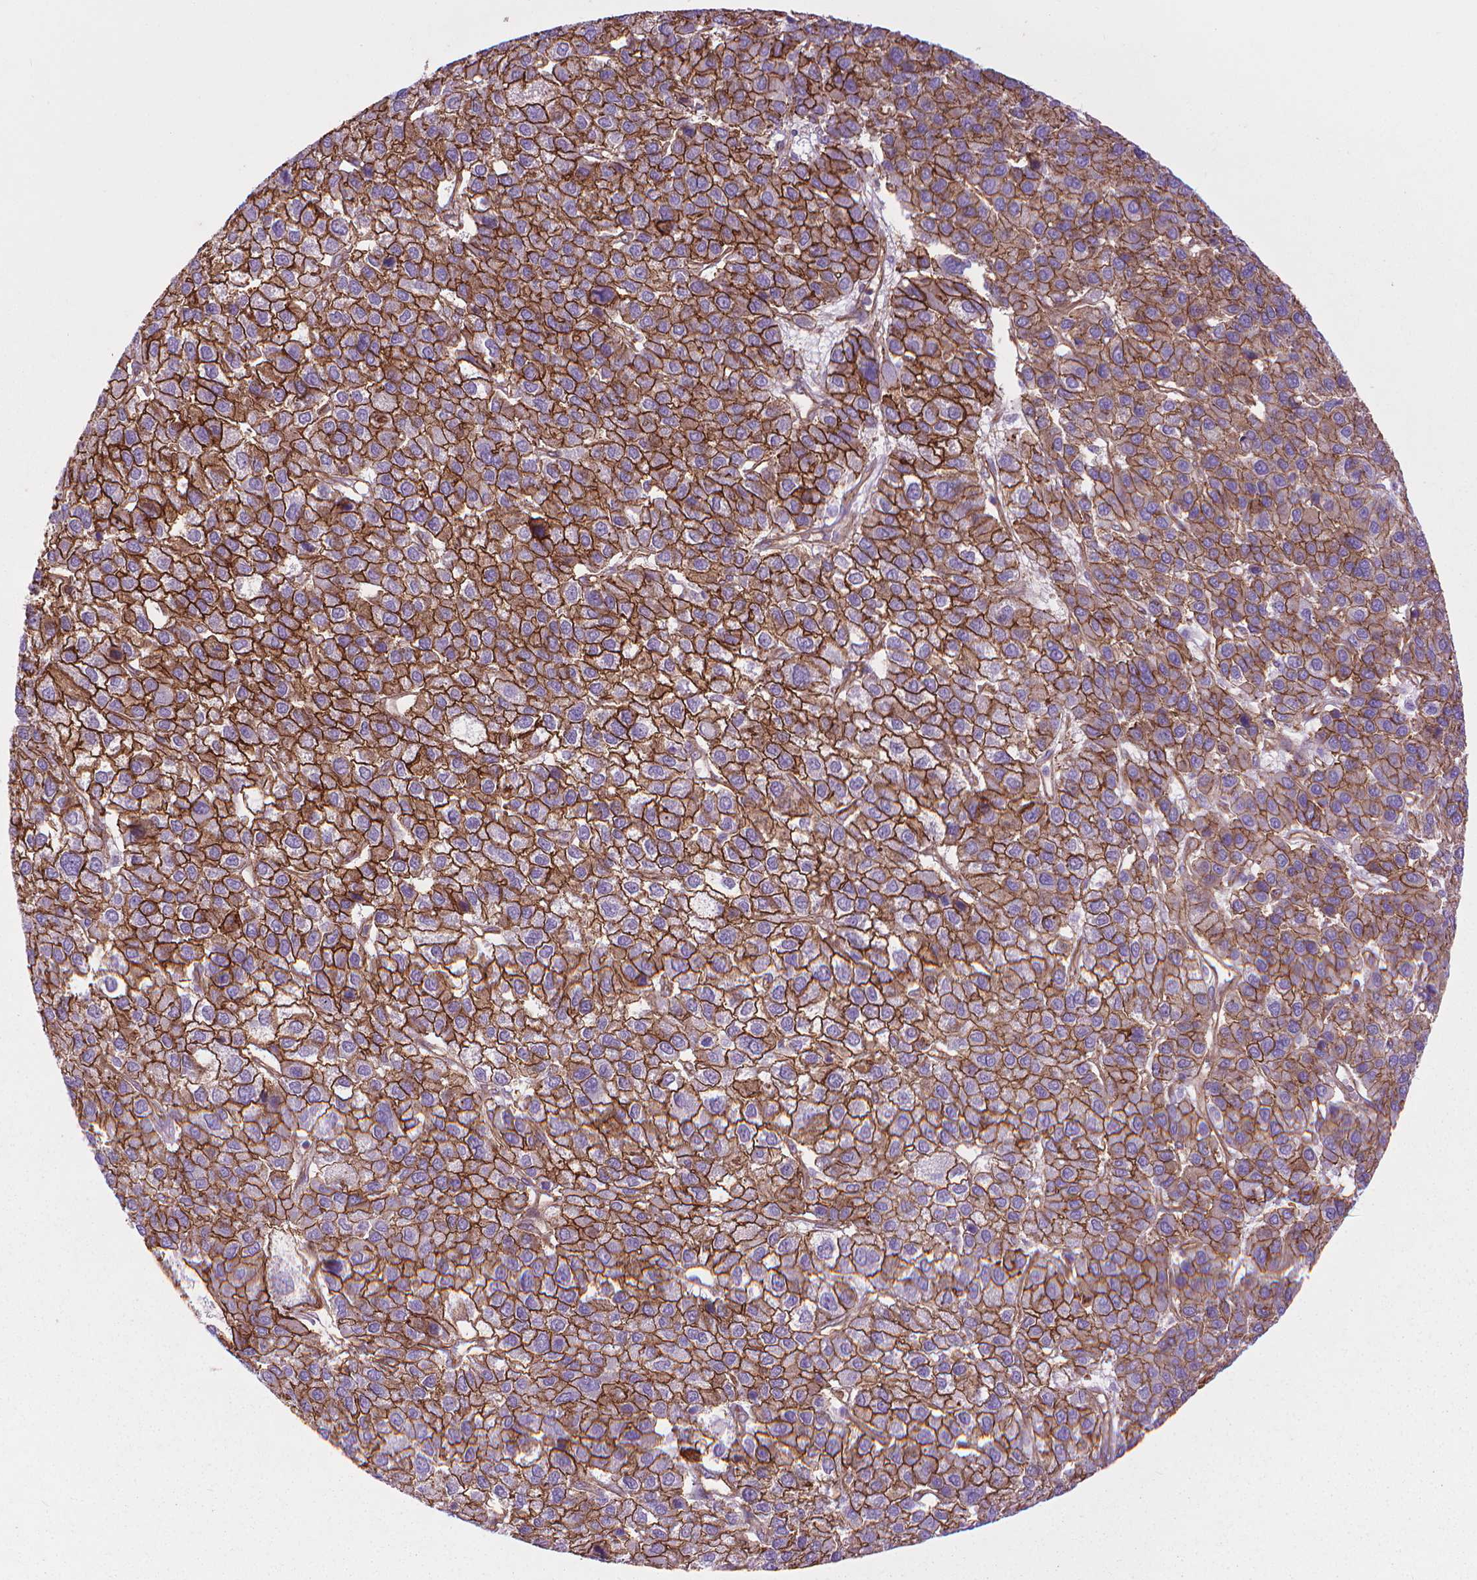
{"staining": {"intensity": "strong", "quantity": "25%-75%", "location": "cytoplasmic/membranous"}, "tissue": "liver cancer", "cell_type": "Tumor cells", "image_type": "cancer", "snomed": [{"axis": "morphology", "description": "Carcinoma, Hepatocellular, NOS"}, {"axis": "topography", "description": "Liver"}], "caption": "Liver cancer (hepatocellular carcinoma) stained with a brown dye shows strong cytoplasmic/membranous positive positivity in approximately 25%-75% of tumor cells.", "gene": "TENT5A", "patient": {"sex": "female", "age": 41}}